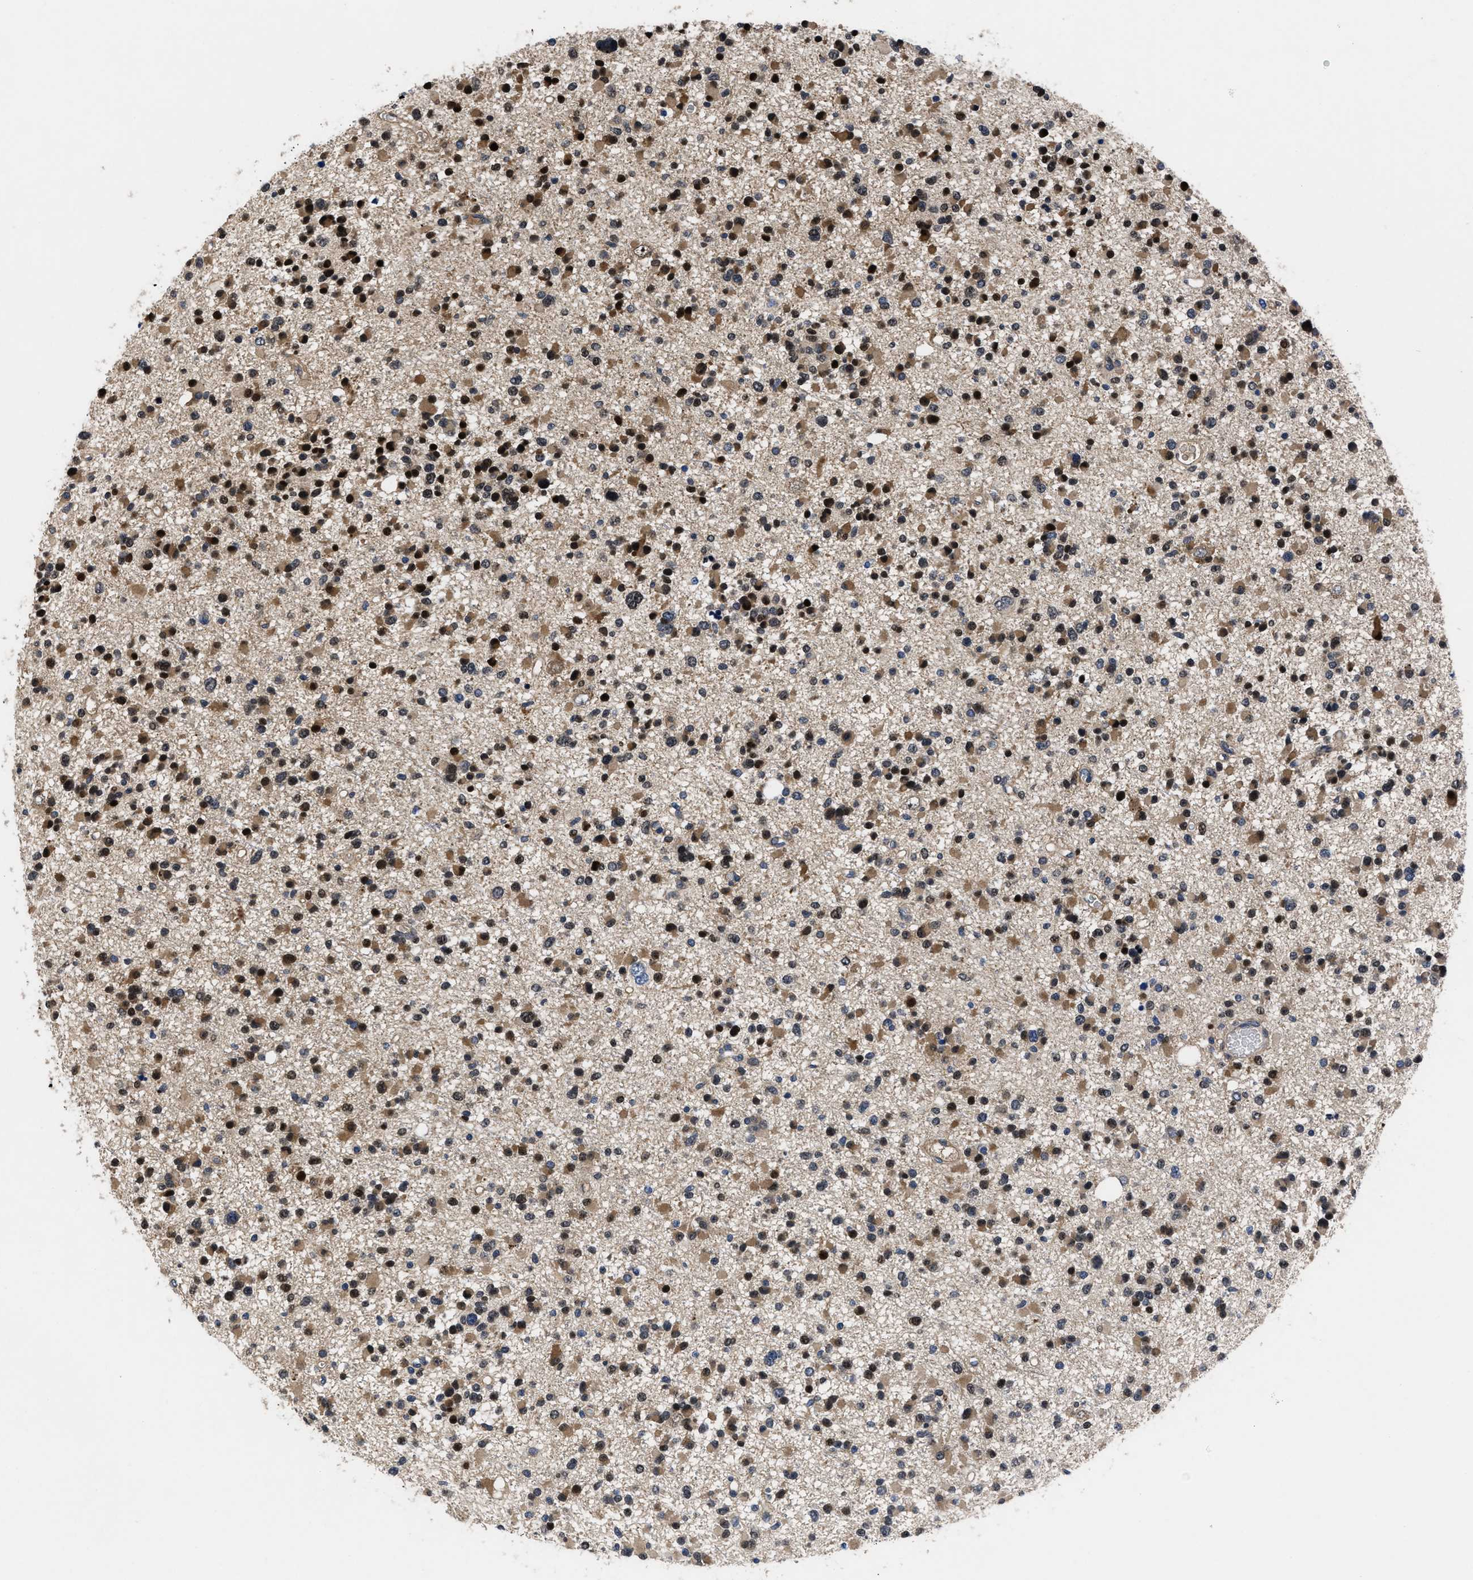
{"staining": {"intensity": "moderate", "quantity": ">75%", "location": "cytoplasmic/membranous,nuclear"}, "tissue": "glioma", "cell_type": "Tumor cells", "image_type": "cancer", "snomed": [{"axis": "morphology", "description": "Glioma, malignant, Low grade"}, {"axis": "topography", "description": "Brain"}], "caption": "An immunohistochemistry (IHC) micrograph of neoplastic tissue is shown. Protein staining in brown shows moderate cytoplasmic/membranous and nuclear positivity in glioma within tumor cells.", "gene": "FAM200A", "patient": {"sex": "female", "age": 22}}